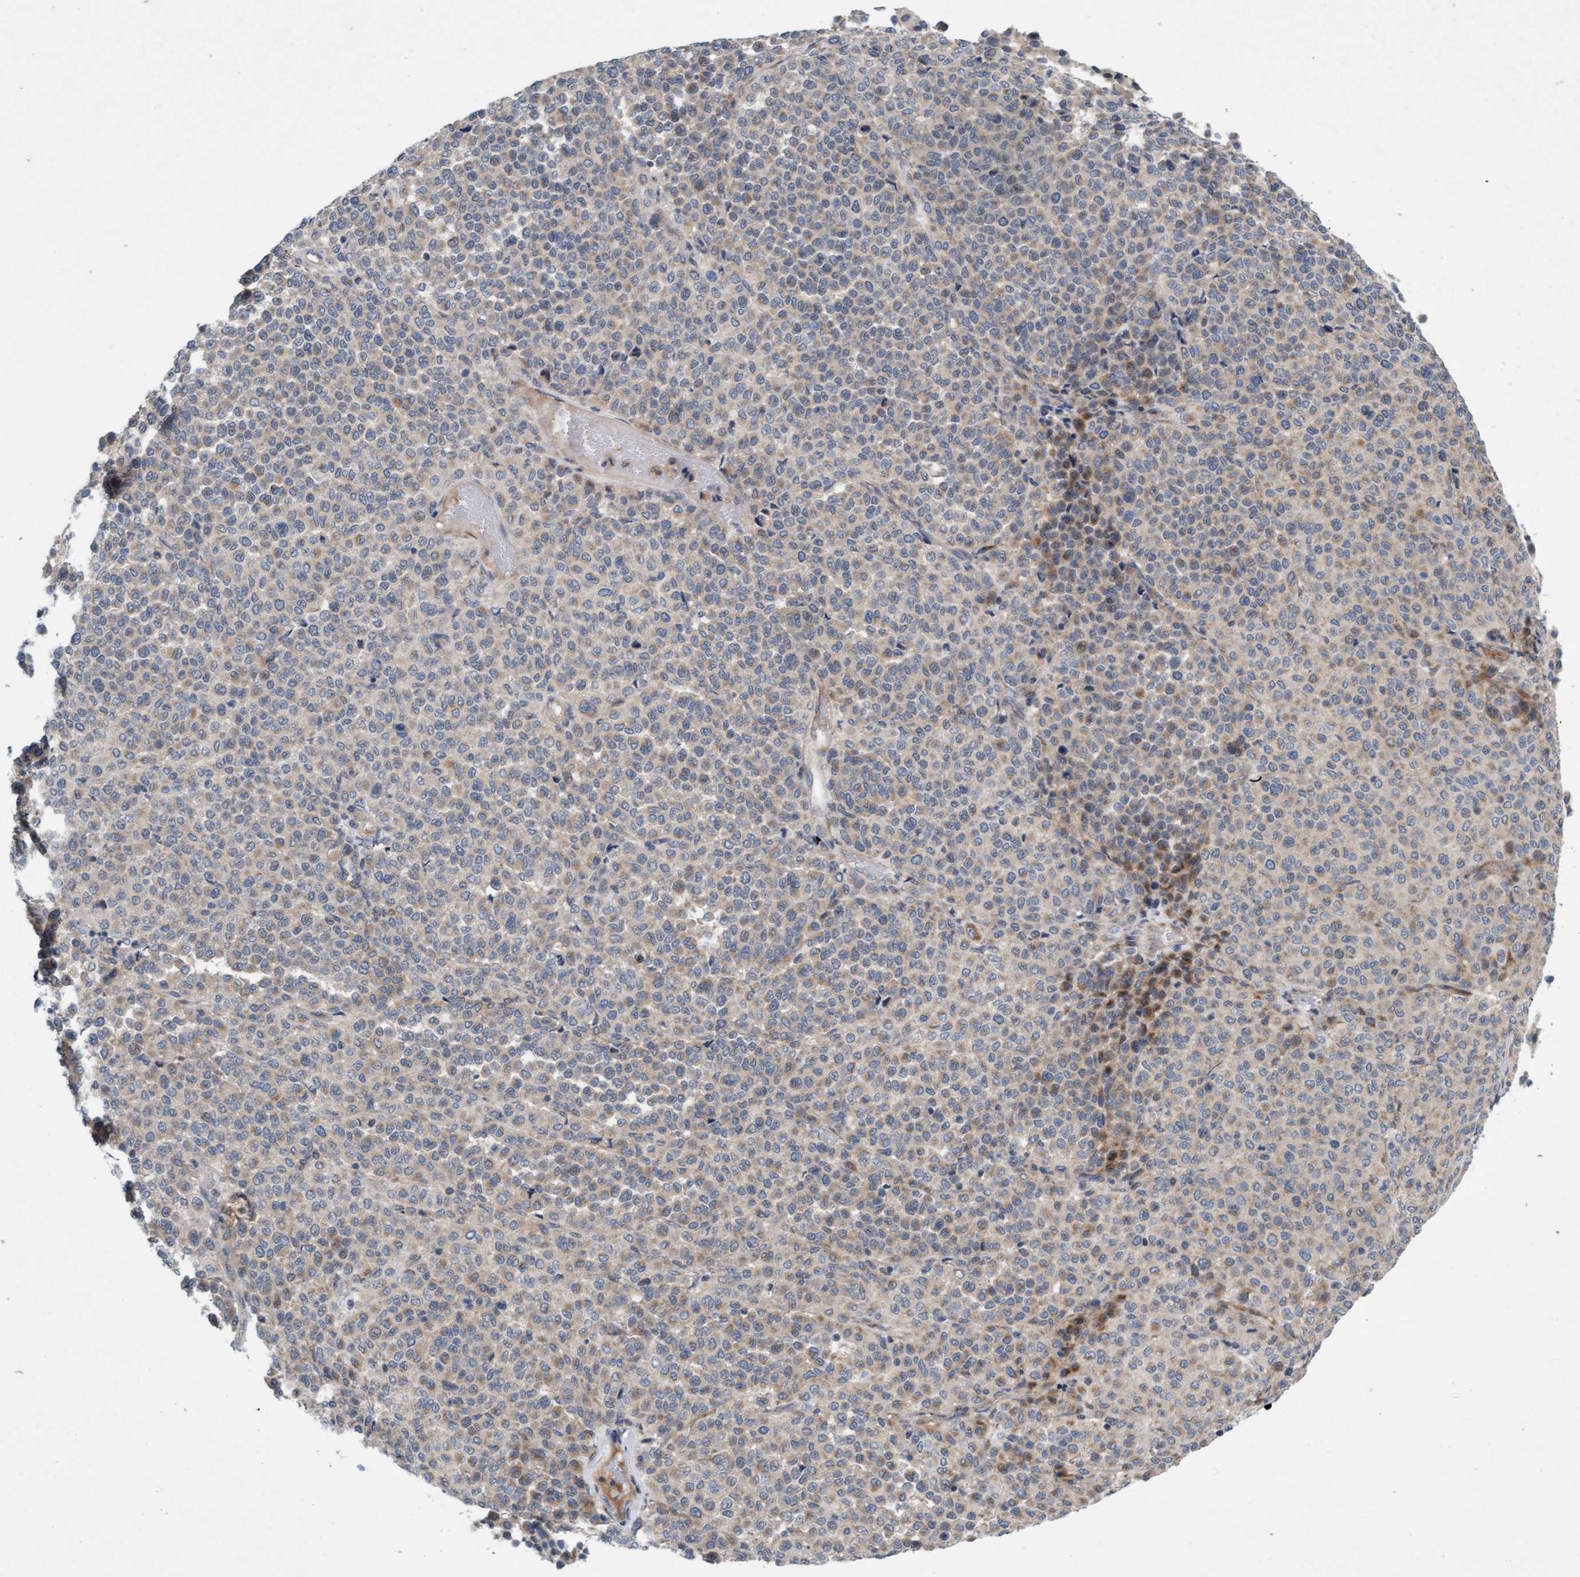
{"staining": {"intensity": "weak", "quantity": "<25%", "location": "cytoplasmic/membranous"}, "tissue": "melanoma", "cell_type": "Tumor cells", "image_type": "cancer", "snomed": [{"axis": "morphology", "description": "Malignant melanoma, Metastatic site"}, {"axis": "topography", "description": "Pancreas"}], "caption": "IHC image of neoplastic tissue: melanoma stained with DAB displays no significant protein positivity in tumor cells. (Brightfield microscopy of DAB (3,3'-diaminobenzidine) immunohistochemistry at high magnification).", "gene": "DDHD2", "patient": {"sex": "female", "age": 30}}